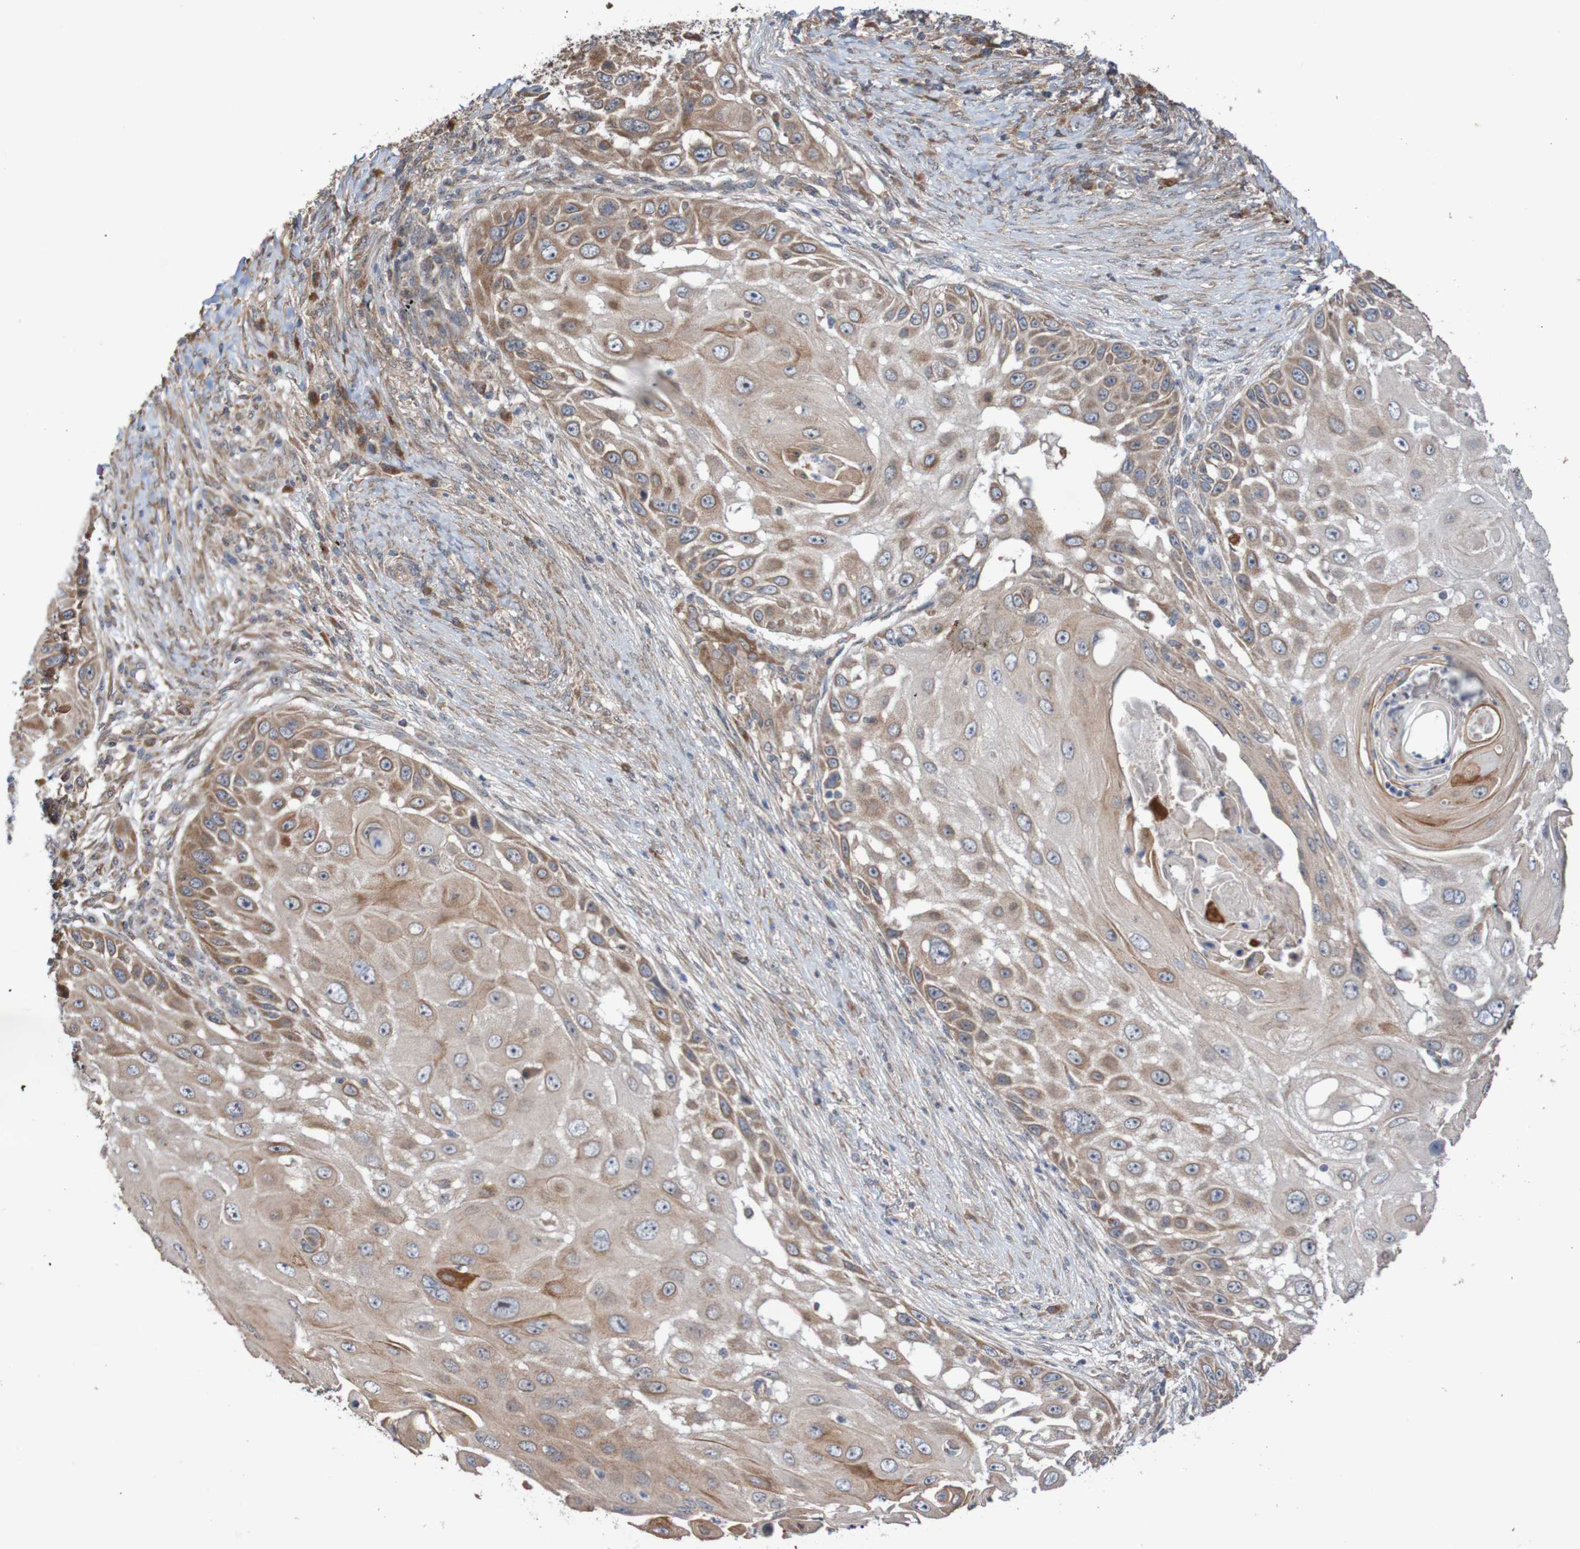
{"staining": {"intensity": "moderate", "quantity": ">75%", "location": "cytoplasmic/membranous"}, "tissue": "skin cancer", "cell_type": "Tumor cells", "image_type": "cancer", "snomed": [{"axis": "morphology", "description": "Squamous cell carcinoma, NOS"}, {"axis": "topography", "description": "Skin"}], "caption": "This histopathology image reveals immunohistochemistry (IHC) staining of human skin cancer, with medium moderate cytoplasmic/membranous staining in about >75% of tumor cells.", "gene": "PHPT1", "patient": {"sex": "female", "age": 44}}